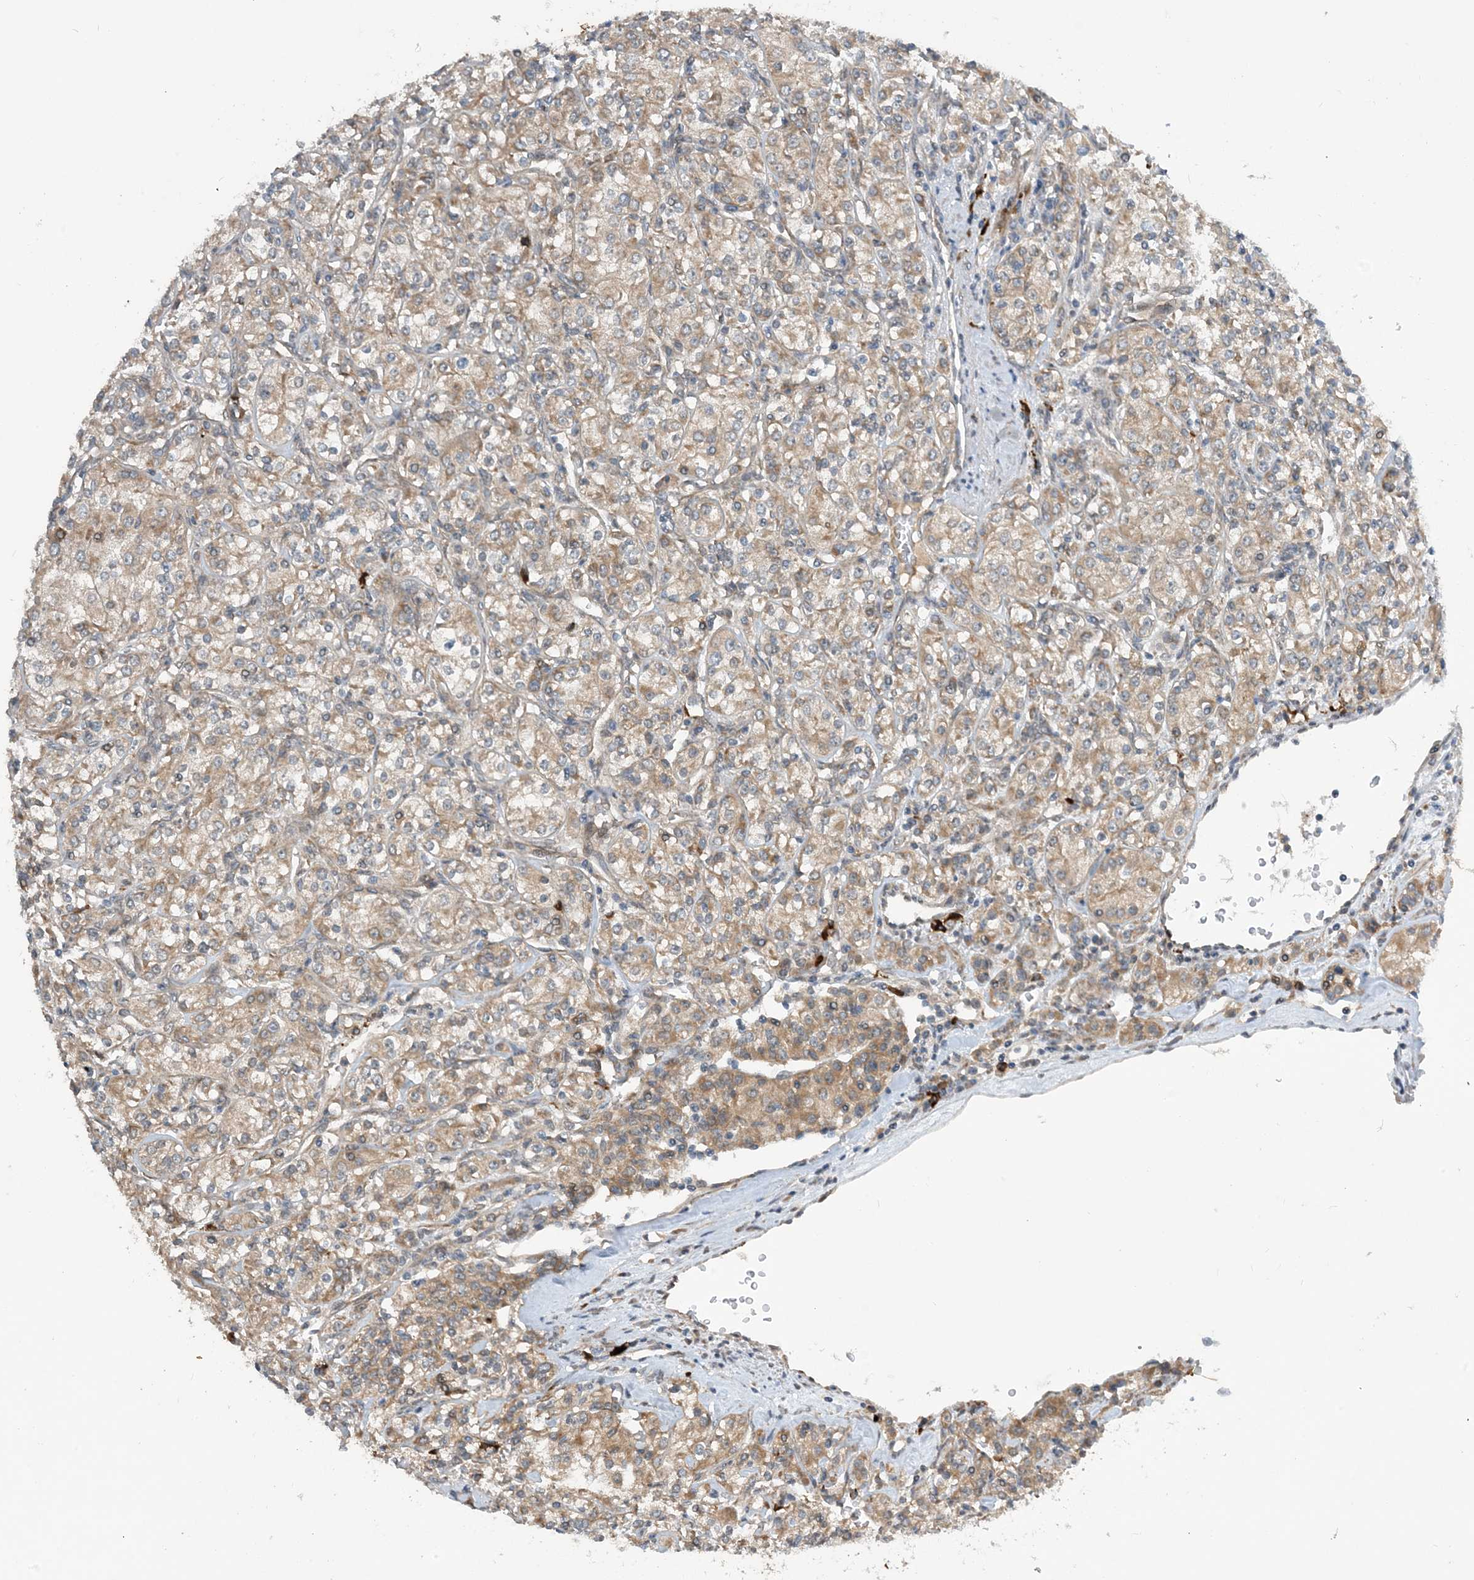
{"staining": {"intensity": "moderate", "quantity": ">75%", "location": "cytoplasmic/membranous"}, "tissue": "renal cancer", "cell_type": "Tumor cells", "image_type": "cancer", "snomed": [{"axis": "morphology", "description": "Adenocarcinoma, NOS"}, {"axis": "topography", "description": "Kidney"}], "caption": "Moderate cytoplasmic/membranous expression is appreciated in approximately >75% of tumor cells in renal adenocarcinoma.", "gene": "PHOSPHO2", "patient": {"sex": "male", "age": 77}}